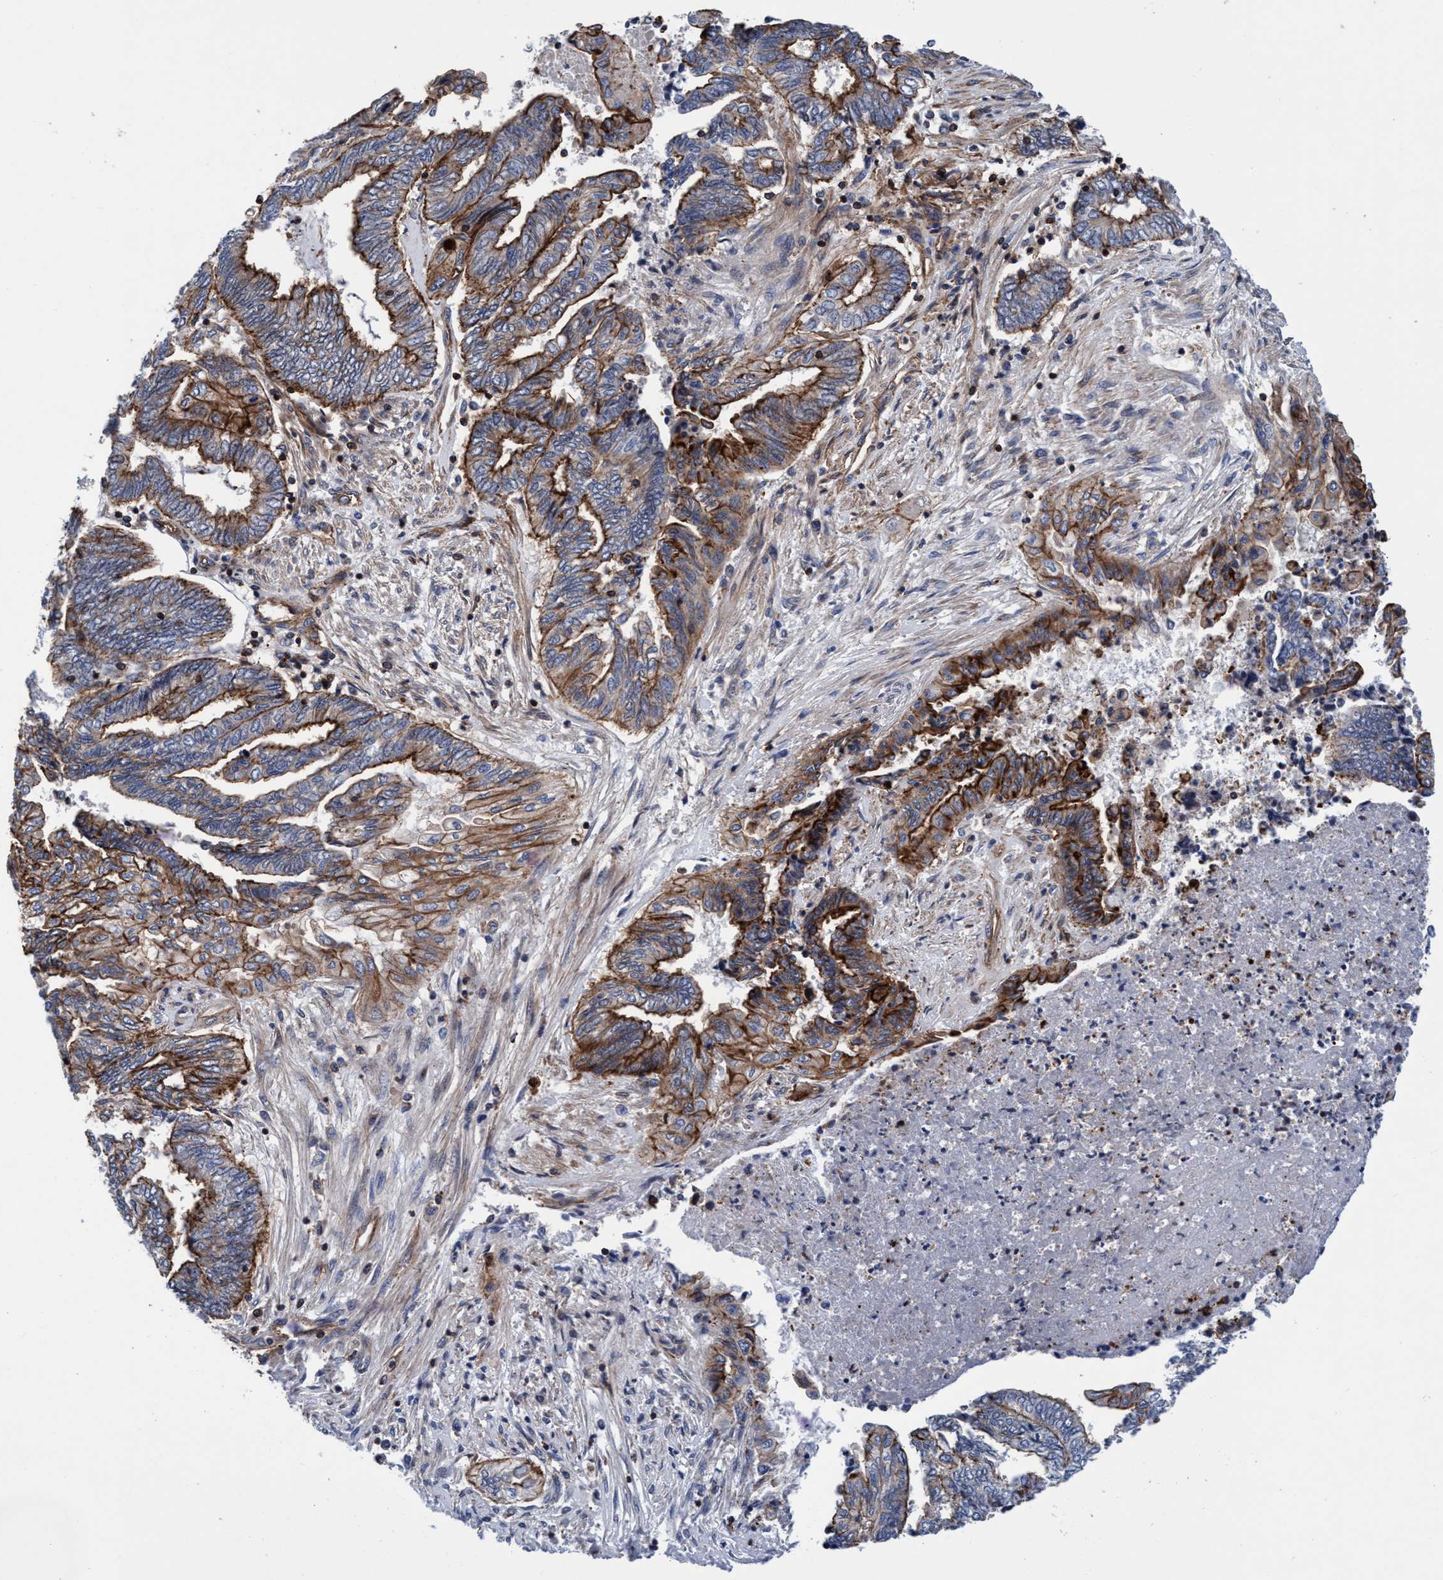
{"staining": {"intensity": "strong", "quantity": "25%-75%", "location": "cytoplasmic/membranous"}, "tissue": "endometrial cancer", "cell_type": "Tumor cells", "image_type": "cancer", "snomed": [{"axis": "morphology", "description": "Adenocarcinoma, NOS"}, {"axis": "topography", "description": "Uterus"}, {"axis": "topography", "description": "Endometrium"}], "caption": "Immunohistochemical staining of human endometrial cancer exhibits strong cytoplasmic/membranous protein expression in about 25%-75% of tumor cells.", "gene": "MCM3AP", "patient": {"sex": "female", "age": 70}}